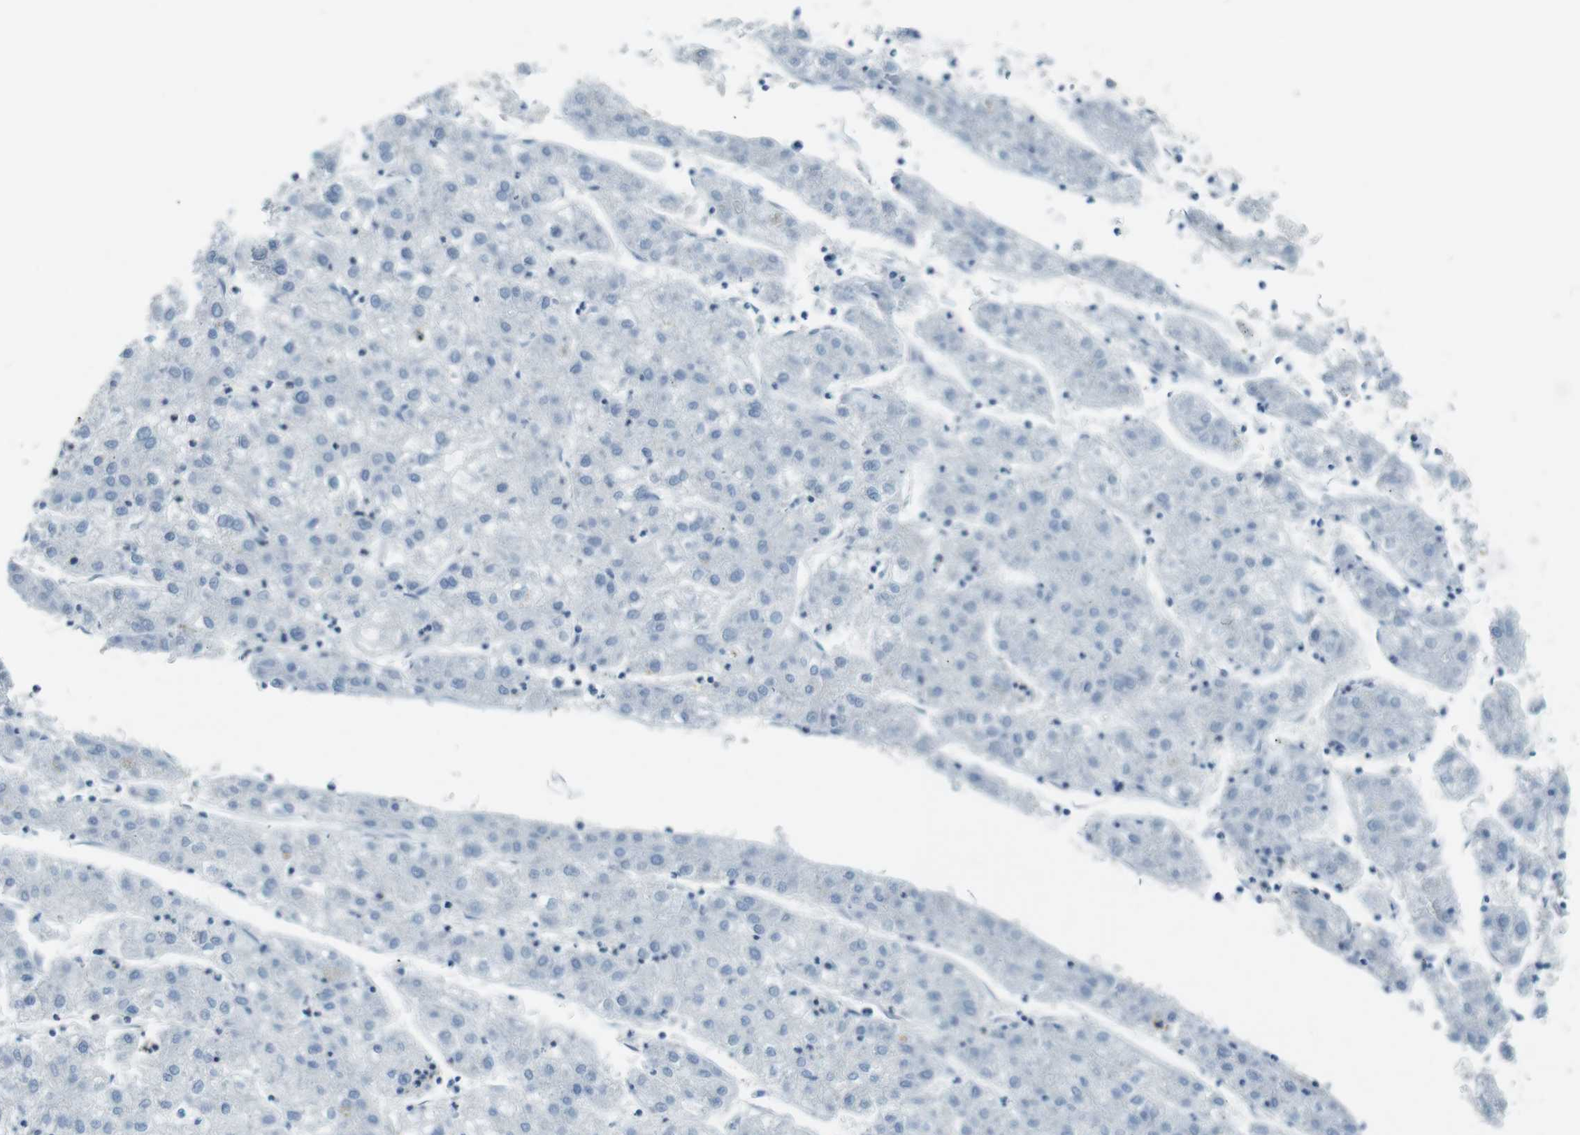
{"staining": {"intensity": "negative", "quantity": "none", "location": "none"}, "tissue": "liver cancer", "cell_type": "Tumor cells", "image_type": "cancer", "snomed": [{"axis": "morphology", "description": "Carcinoma, Hepatocellular, NOS"}, {"axis": "topography", "description": "Liver"}], "caption": "The immunohistochemistry (IHC) image has no significant positivity in tumor cells of liver cancer tissue.", "gene": "LAT", "patient": {"sex": "male", "age": 72}}